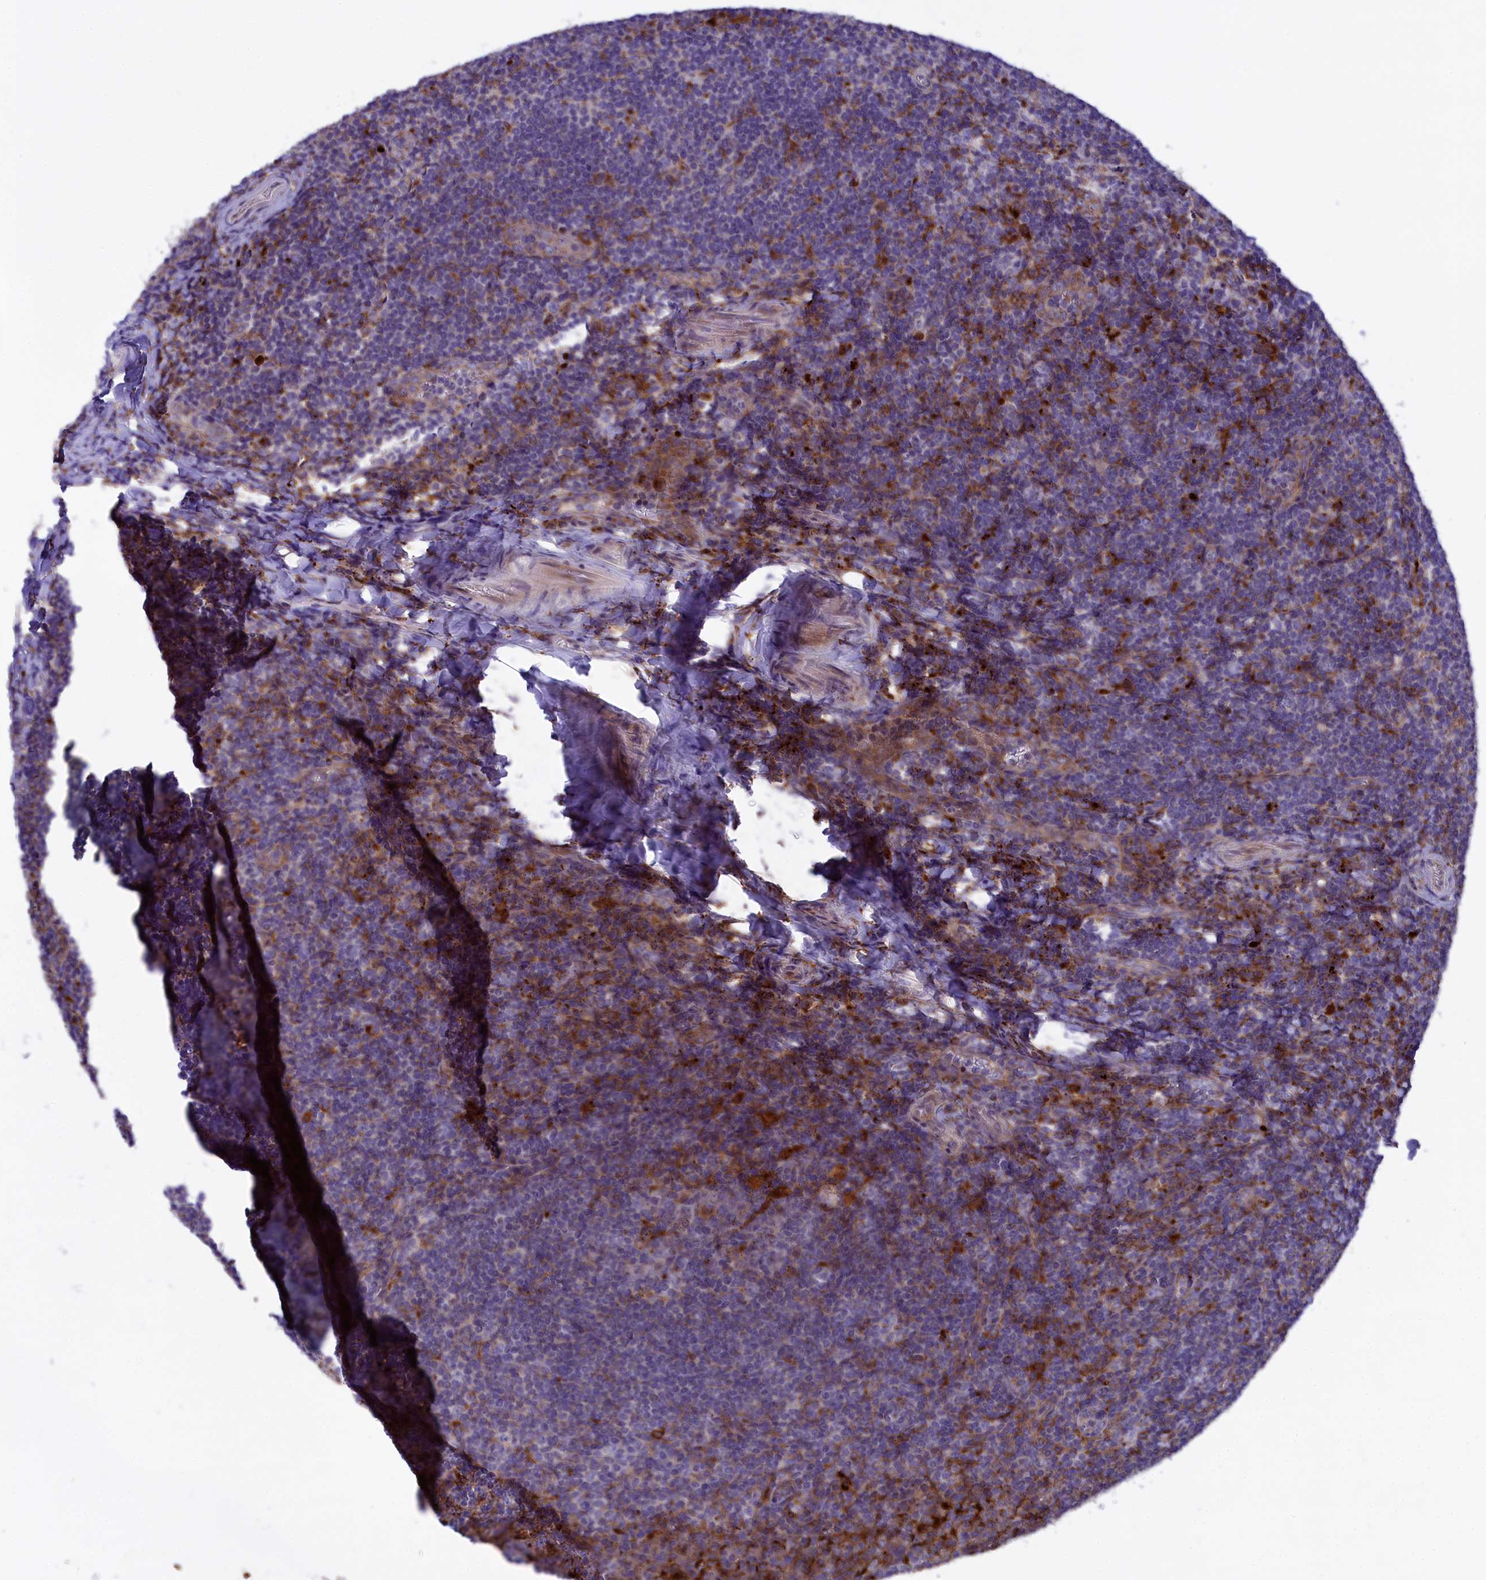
{"staining": {"intensity": "moderate", "quantity": "<25%", "location": "cytoplasmic/membranous"}, "tissue": "tonsil", "cell_type": "Germinal center cells", "image_type": "normal", "snomed": [{"axis": "morphology", "description": "Normal tissue, NOS"}, {"axis": "topography", "description": "Tonsil"}], "caption": "Immunohistochemical staining of benign human tonsil demonstrates low levels of moderate cytoplasmic/membranous staining in about <25% of germinal center cells.", "gene": "MAN2B1", "patient": {"sex": "male", "age": 17}}